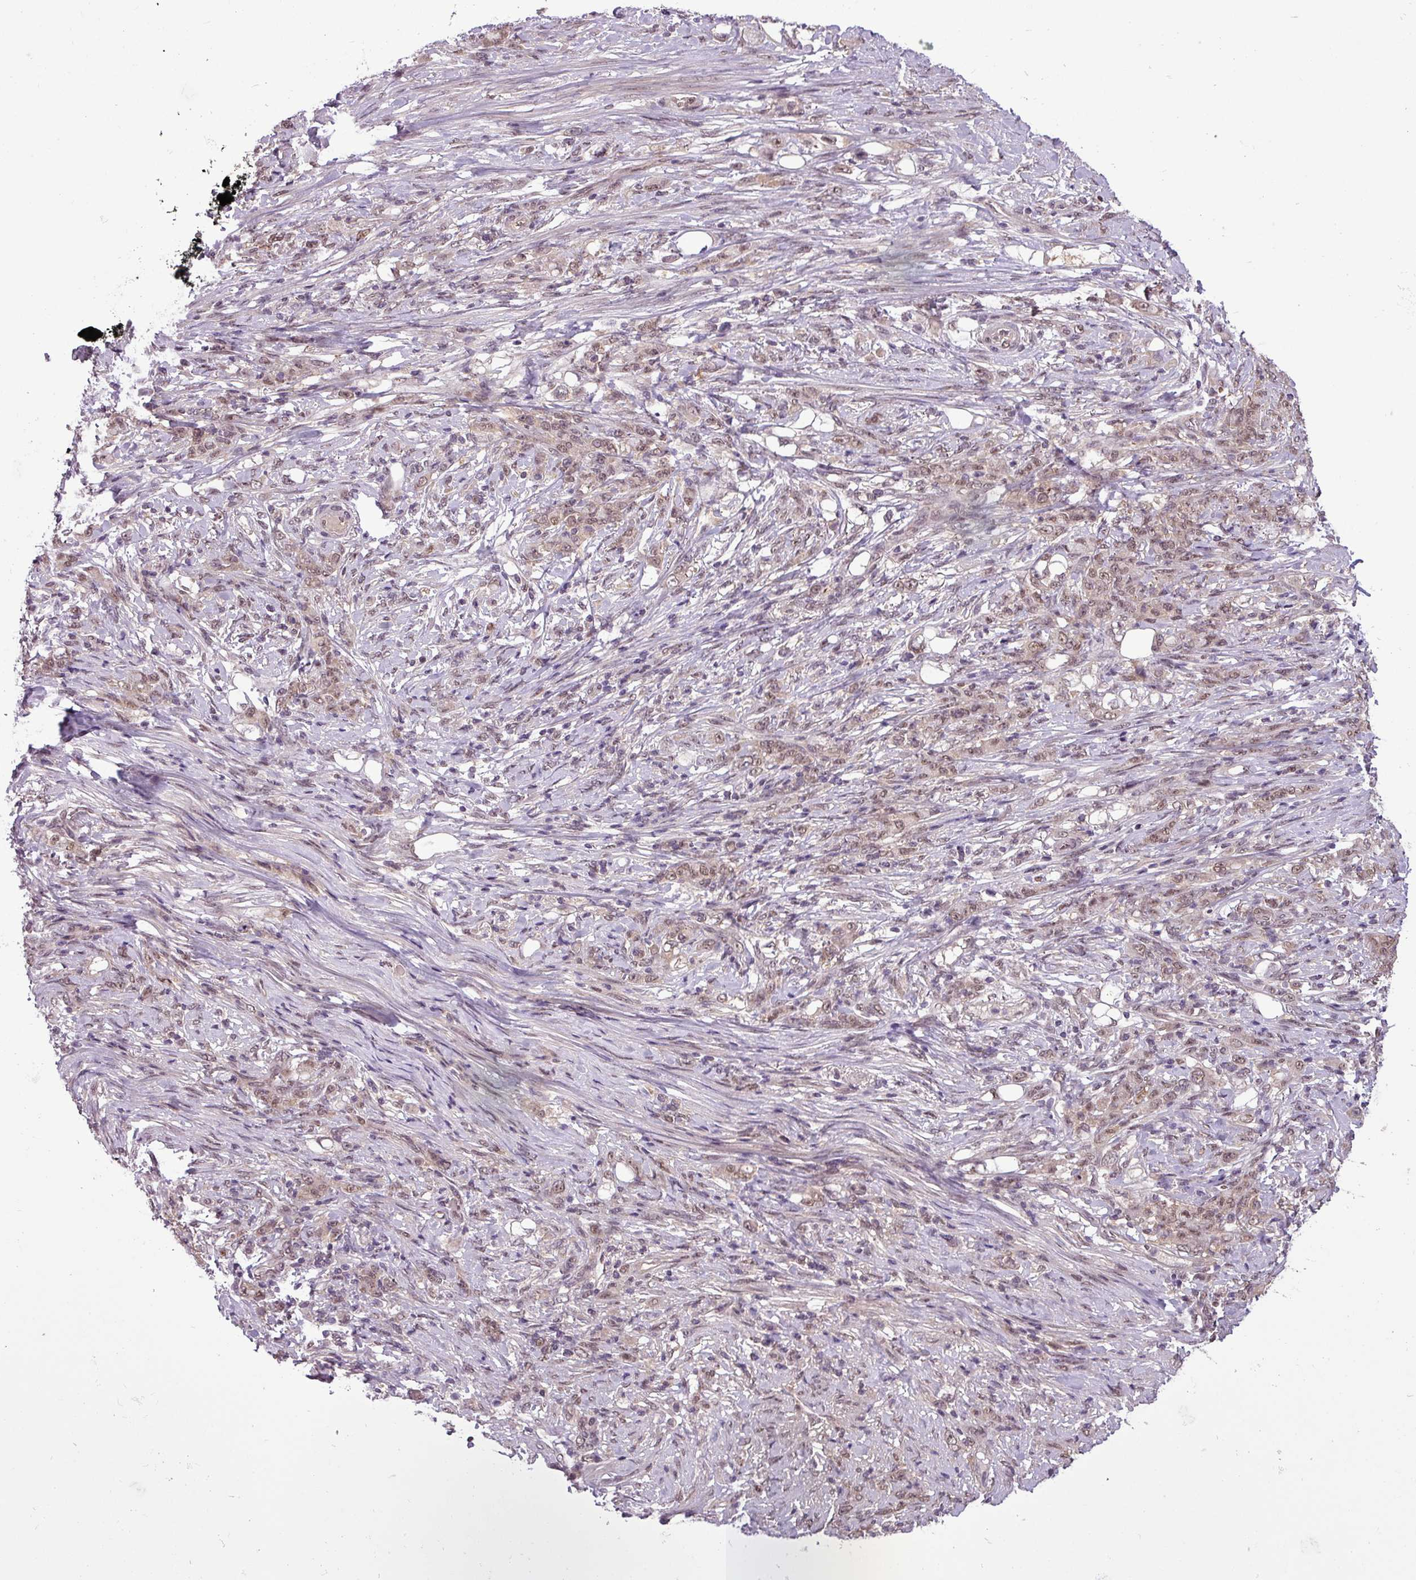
{"staining": {"intensity": "weak", "quantity": ">75%", "location": "cytoplasmic/membranous,nuclear"}, "tissue": "stomach cancer", "cell_type": "Tumor cells", "image_type": "cancer", "snomed": [{"axis": "morphology", "description": "Adenocarcinoma, NOS"}, {"axis": "topography", "description": "Stomach"}], "caption": "Protein positivity by immunohistochemistry demonstrates weak cytoplasmic/membranous and nuclear staining in about >75% of tumor cells in stomach adenocarcinoma. (DAB (3,3'-diaminobenzidine) IHC, brown staining for protein, blue staining for nuclei).", "gene": "MFHAS1", "patient": {"sex": "female", "age": 79}}